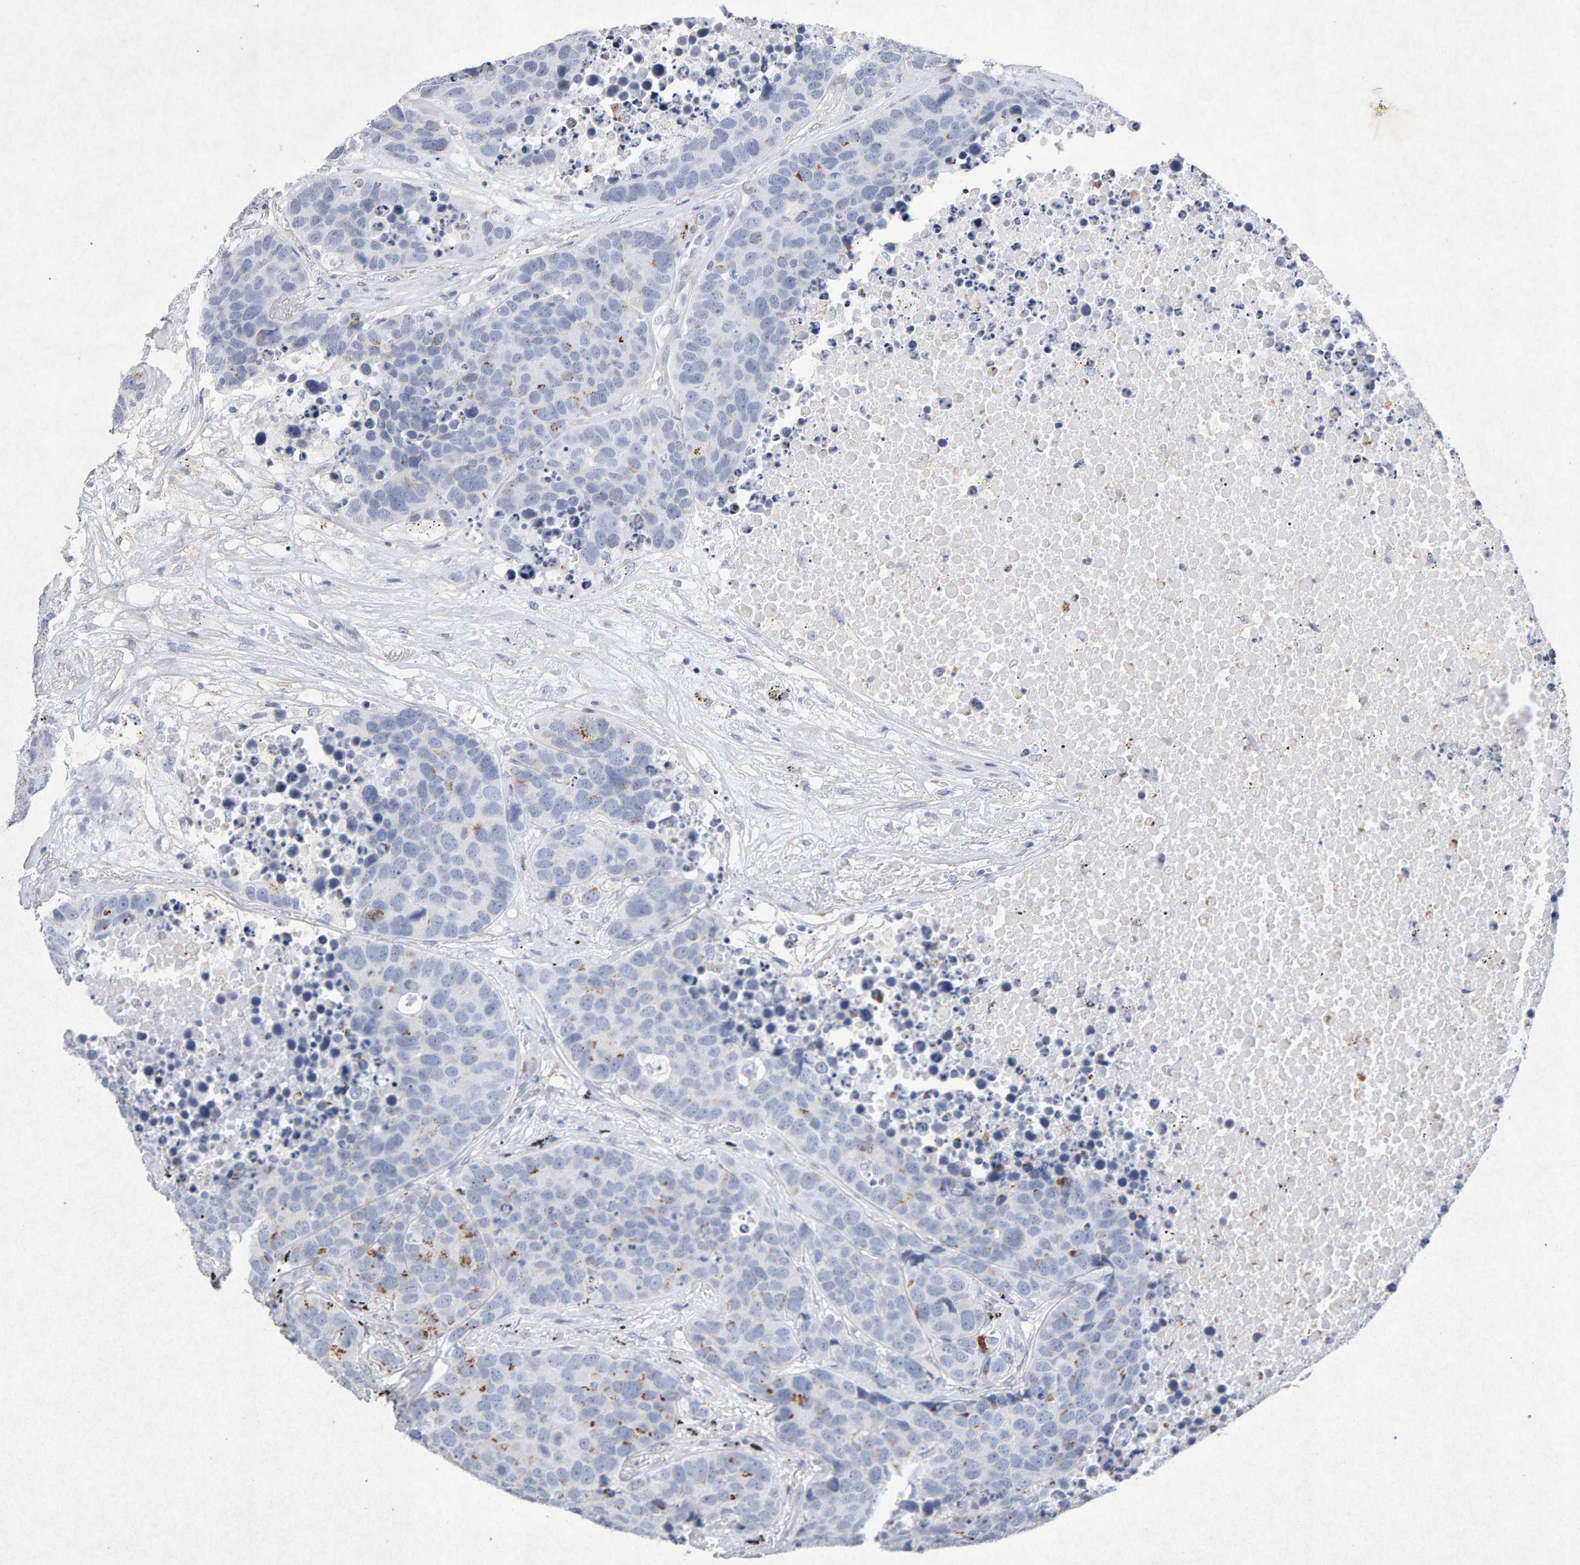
{"staining": {"intensity": "moderate", "quantity": "<25%", "location": "cytoplasmic/membranous"}, "tissue": "carcinoid", "cell_type": "Tumor cells", "image_type": "cancer", "snomed": [{"axis": "morphology", "description": "Carcinoid, malignant, NOS"}, {"axis": "topography", "description": "Lung"}], "caption": "Human malignant carcinoid stained with a brown dye displays moderate cytoplasmic/membranous positive positivity in approximately <25% of tumor cells.", "gene": "PTPRM", "patient": {"sex": "male", "age": 60}}